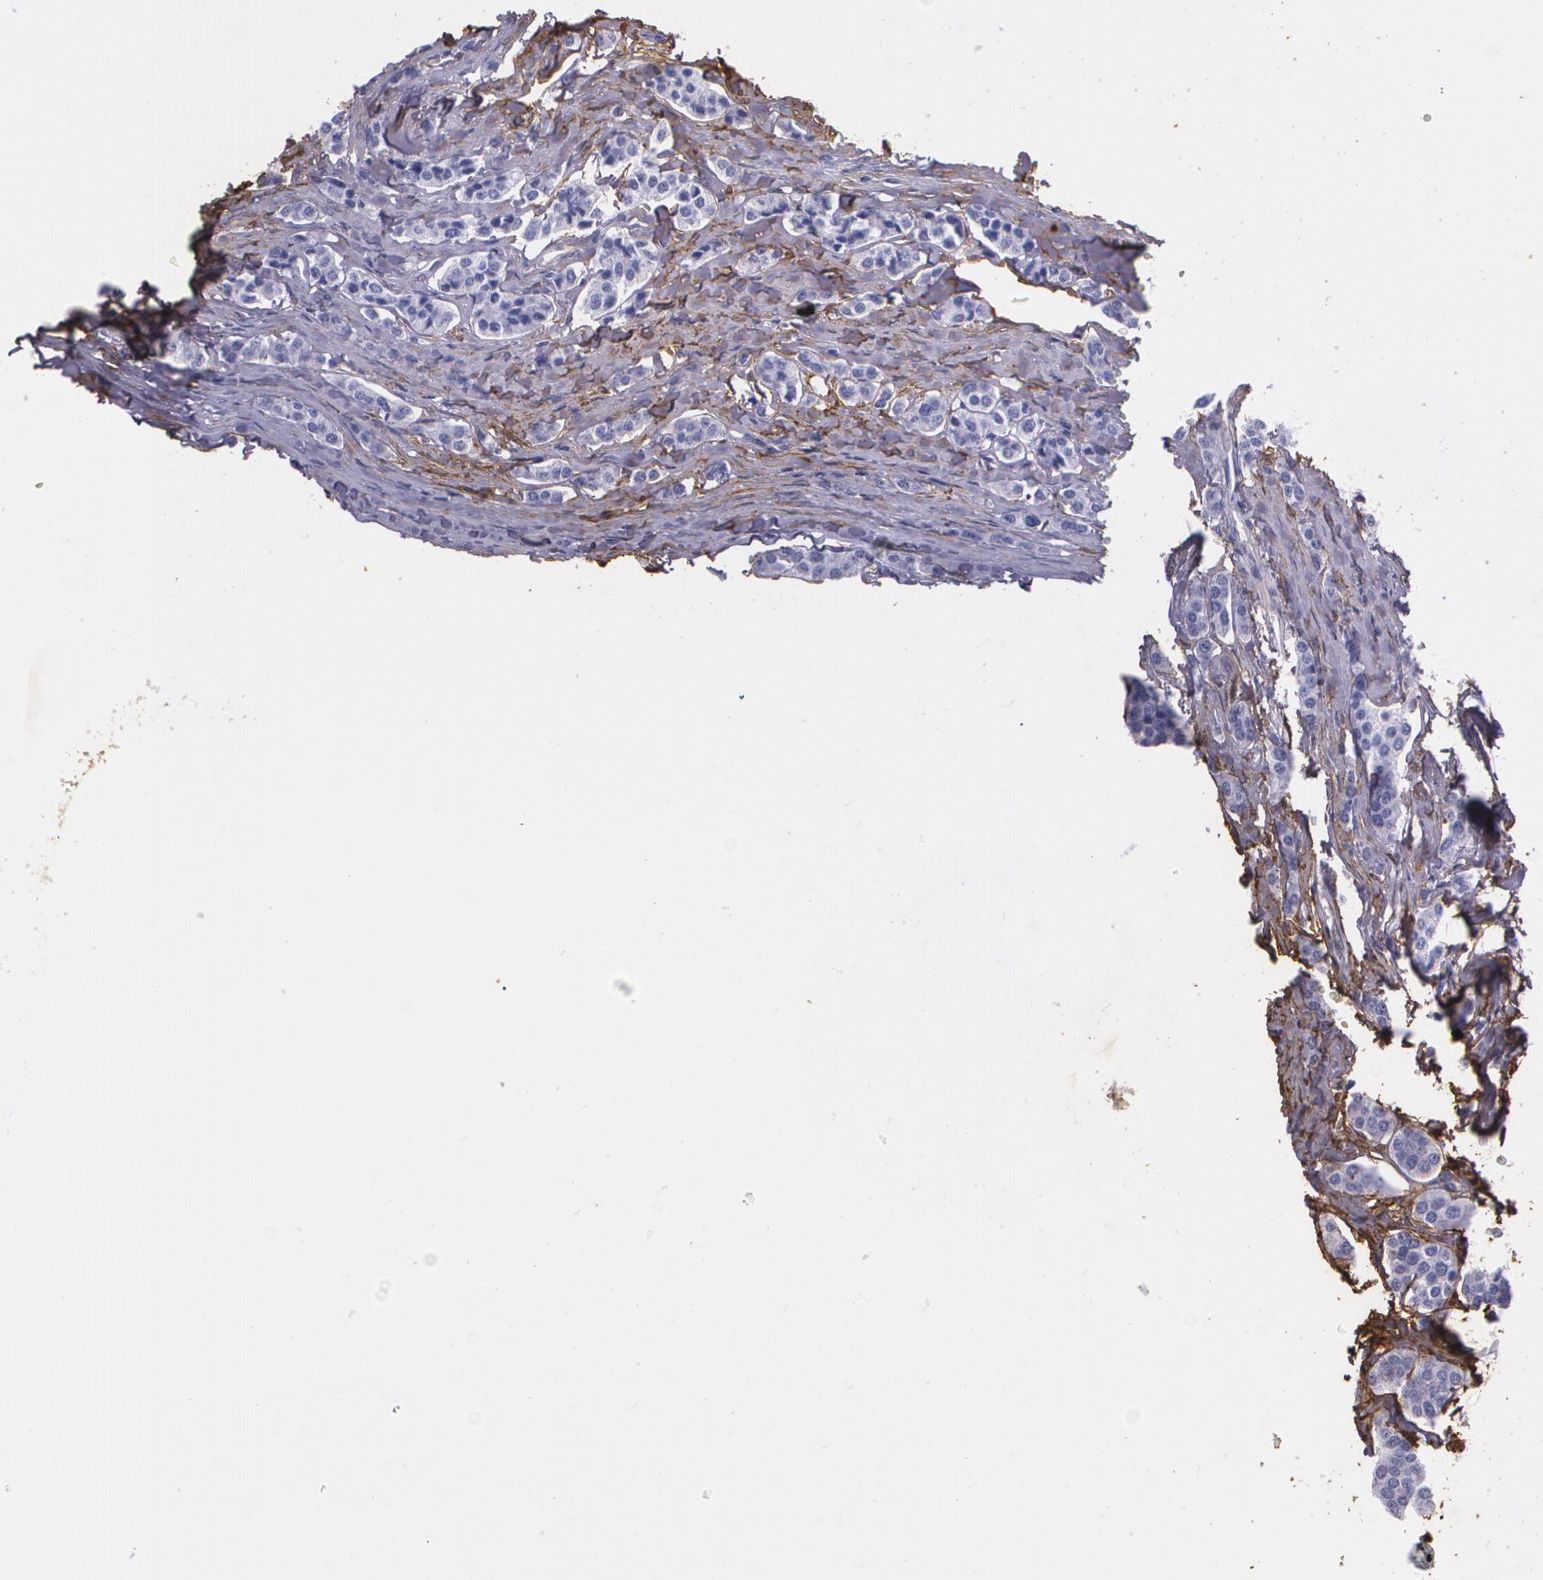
{"staining": {"intensity": "negative", "quantity": "none", "location": "none"}, "tissue": "carcinoid", "cell_type": "Tumor cells", "image_type": "cancer", "snomed": [{"axis": "morphology", "description": "Carcinoid, malignant, NOS"}, {"axis": "topography", "description": "Small intestine"}], "caption": "Image shows no protein expression in tumor cells of carcinoid tissue. (Stains: DAB (3,3'-diaminobenzidine) immunohistochemistry (IHC) with hematoxylin counter stain, Microscopy: brightfield microscopy at high magnification).", "gene": "MMP2", "patient": {"sex": "male", "age": 63}}